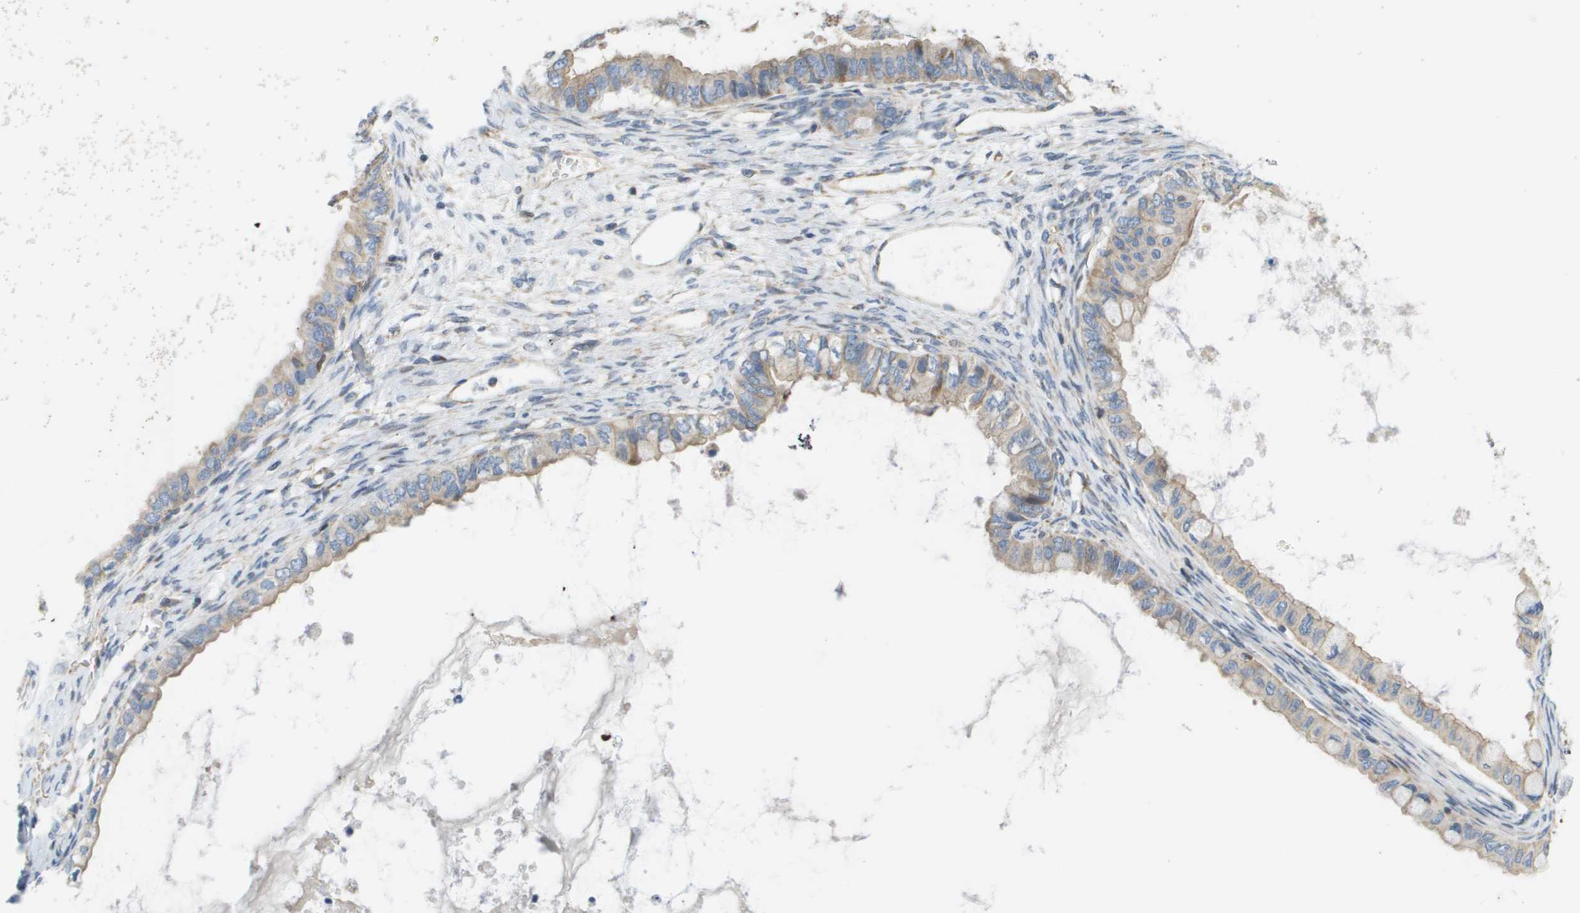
{"staining": {"intensity": "weak", "quantity": "25%-75%", "location": "cytoplasmic/membranous"}, "tissue": "ovarian cancer", "cell_type": "Tumor cells", "image_type": "cancer", "snomed": [{"axis": "morphology", "description": "Cystadenocarcinoma, mucinous, NOS"}, {"axis": "topography", "description": "Ovary"}], "caption": "Protein expression analysis of human mucinous cystadenocarcinoma (ovarian) reveals weak cytoplasmic/membranous staining in about 25%-75% of tumor cells.", "gene": "KRT23", "patient": {"sex": "female", "age": 80}}